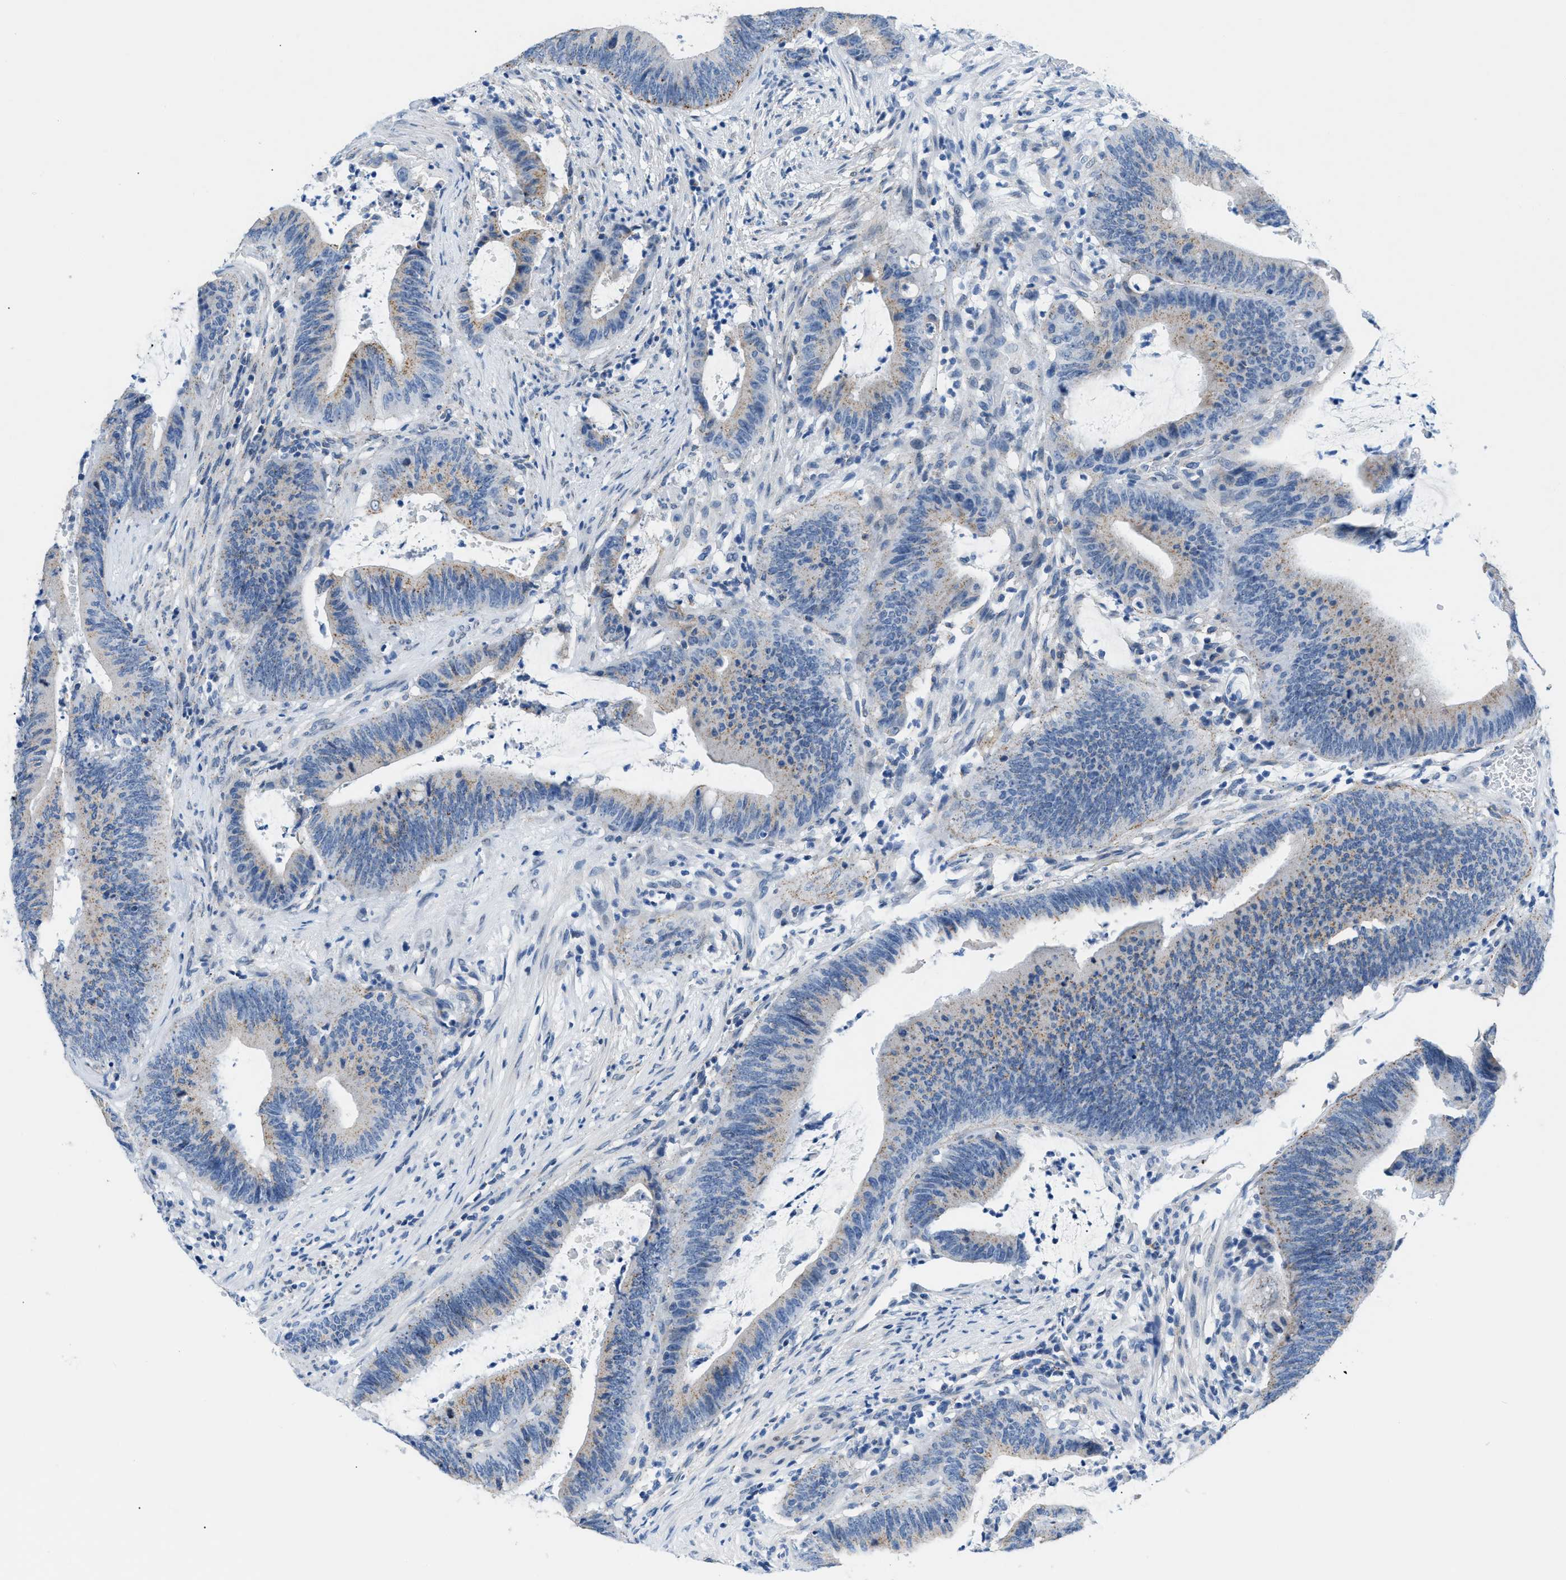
{"staining": {"intensity": "weak", "quantity": "25%-75%", "location": "cytoplasmic/membranous"}, "tissue": "colorectal cancer", "cell_type": "Tumor cells", "image_type": "cancer", "snomed": [{"axis": "morphology", "description": "Normal tissue, NOS"}, {"axis": "morphology", "description": "Adenocarcinoma, NOS"}, {"axis": "topography", "description": "Rectum"}], "caption": "An immunohistochemistry (IHC) image of neoplastic tissue is shown. Protein staining in brown highlights weak cytoplasmic/membranous positivity in adenocarcinoma (colorectal) within tumor cells.", "gene": "FDCSP", "patient": {"sex": "female", "age": 66}}